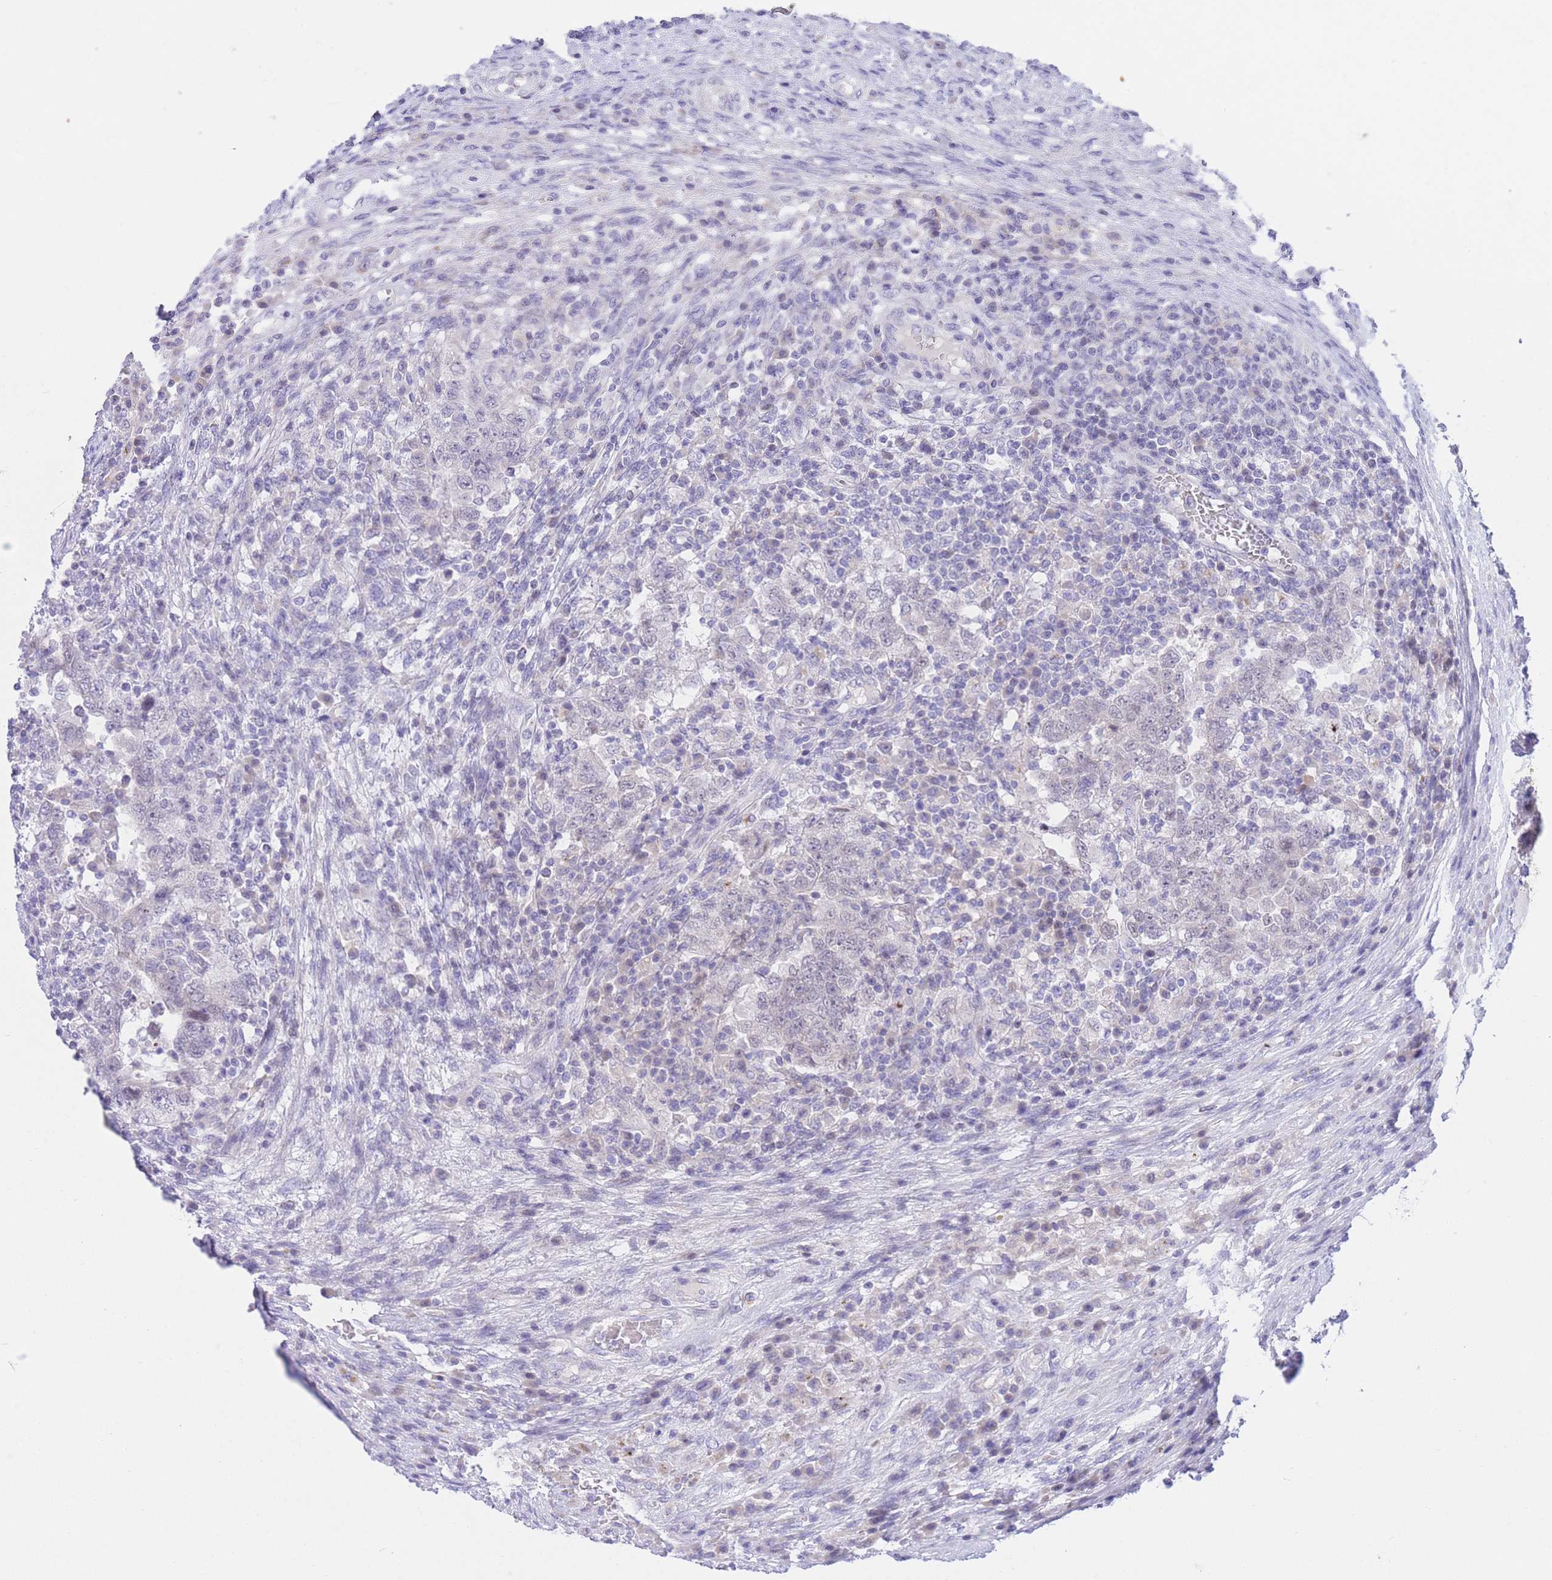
{"staining": {"intensity": "negative", "quantity": "none", "location": "none"}, "tissue": "testis cancer", "cell_type": "Tumor cells", "image_type": "cancer", "snomed": [{"axis": "morphology", "description": "Carcinoma, Embryonal, NOS"}, {"axis": "topography", "description": "Testis"}], "caption": "Immunohistochemistry (IHC) of embryonal carcinoma (testis) reveals no staining in tumor cells. (IHC, brightfield microscopy, high magnification).", "gene": "RPL39L", "patient": {"sex": "male", "age": 26}}